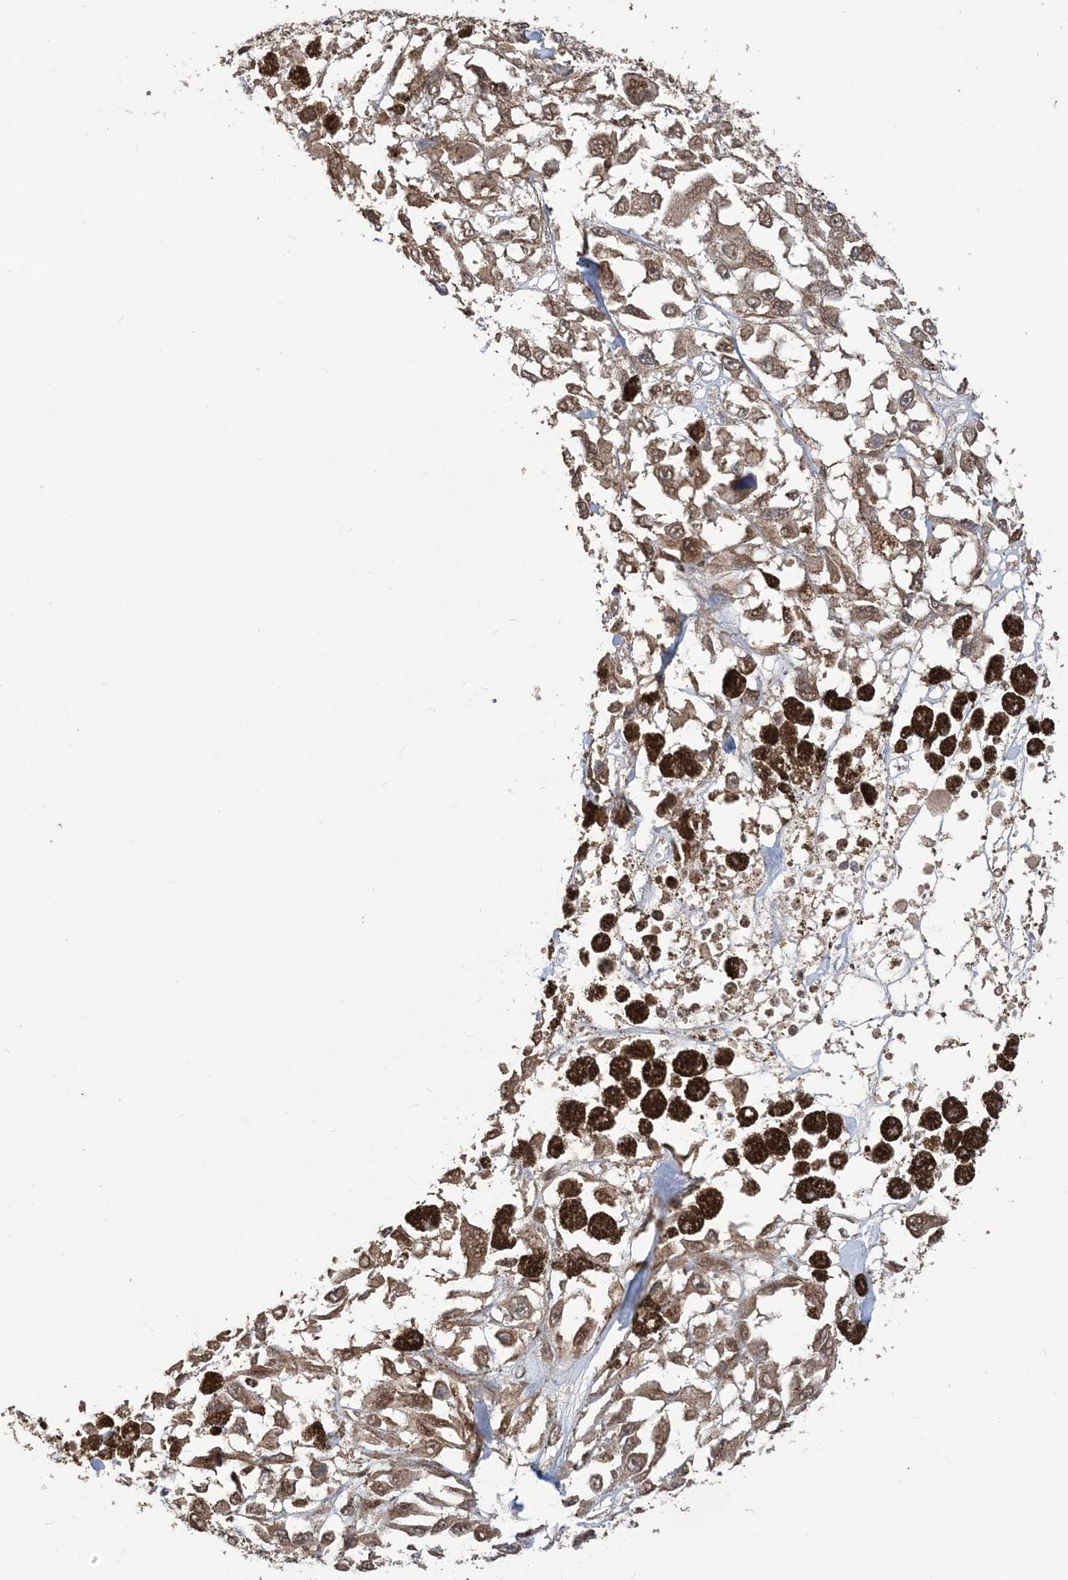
{"staining": {"intensity": "moderate", "quantity": ">75%", "location": "cytoplasmic/membranous,nuclear"}, "tissue": "melanoma", "cell_type": "Tumor cells", "image_type": "cancer", "snomed": [{"axis": "morphology", "description": "Malignant melanoma, Metastatic site"}, {"axis": "topography", "description": "Lymph node"}], "caption": "High-magnification brightfield microscopy of malignant melanoma (metastatic site) stained with DAB (brown) and counterstained with hematoxylin (blue). tumor cells exhibit moderate cytoplasmic/membranous and nuclear staining is identified in about>75% of cells.", "gene": "RER1", "patient": {"sex": "male", "age": 59}}